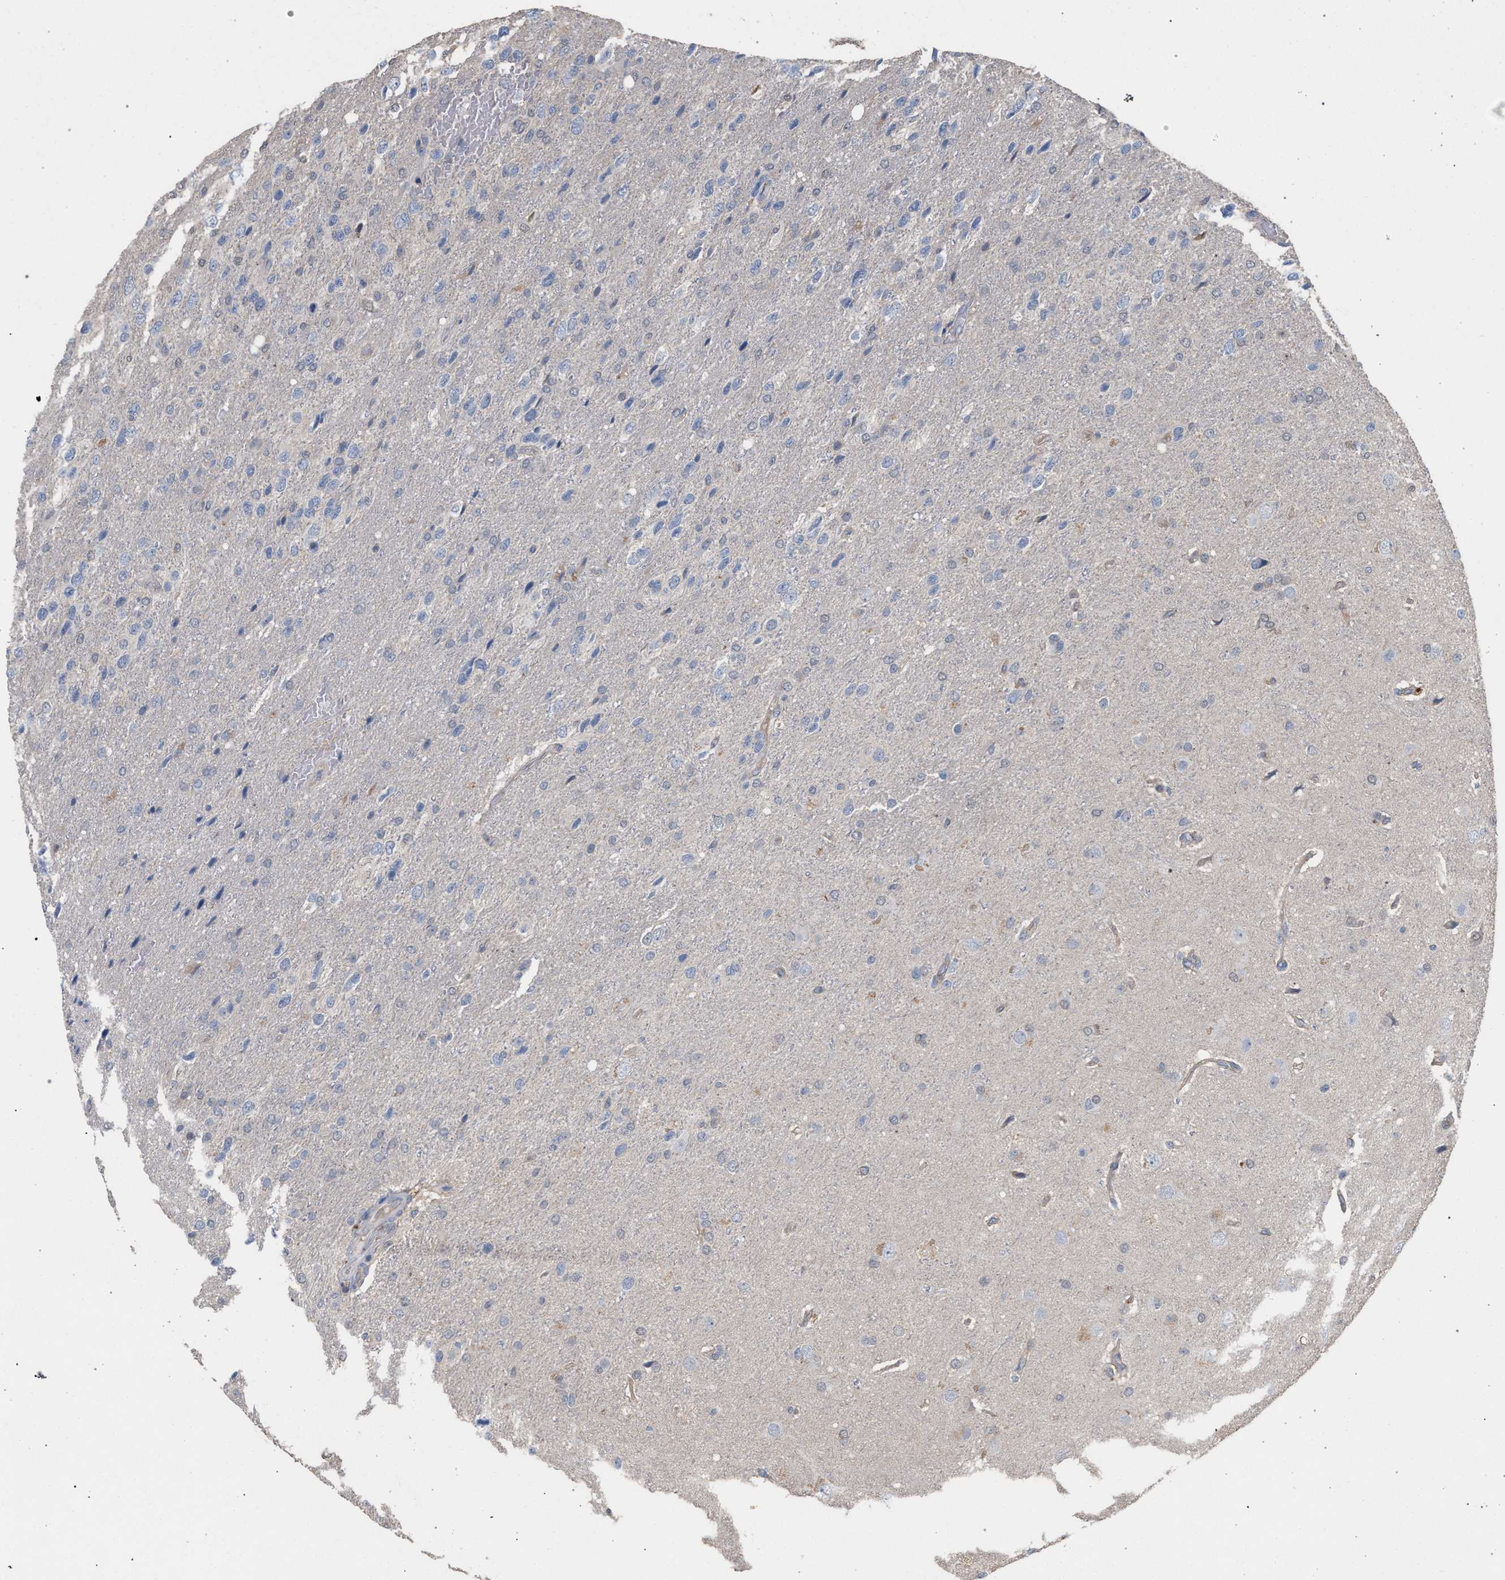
{"staining": {"intensity": "negative", "quantity": "none", "location": "none"}, "tissue": "glioma", "cell_type": "Tumor cells", "image_type": "cancer", "snomed": [{"axis": "morphology", "description": "Glioma, malignant, High grade"}, {"axis": "topography", "description": "Brain"}], "caption": "This image is of glioma stained with IHC to label a protein in brown with the nuclei are counter-stained blue. There is no positivity in tumor cells.", "gene": "TECPR1", "patient": {"sex": "female", "age": 58}}